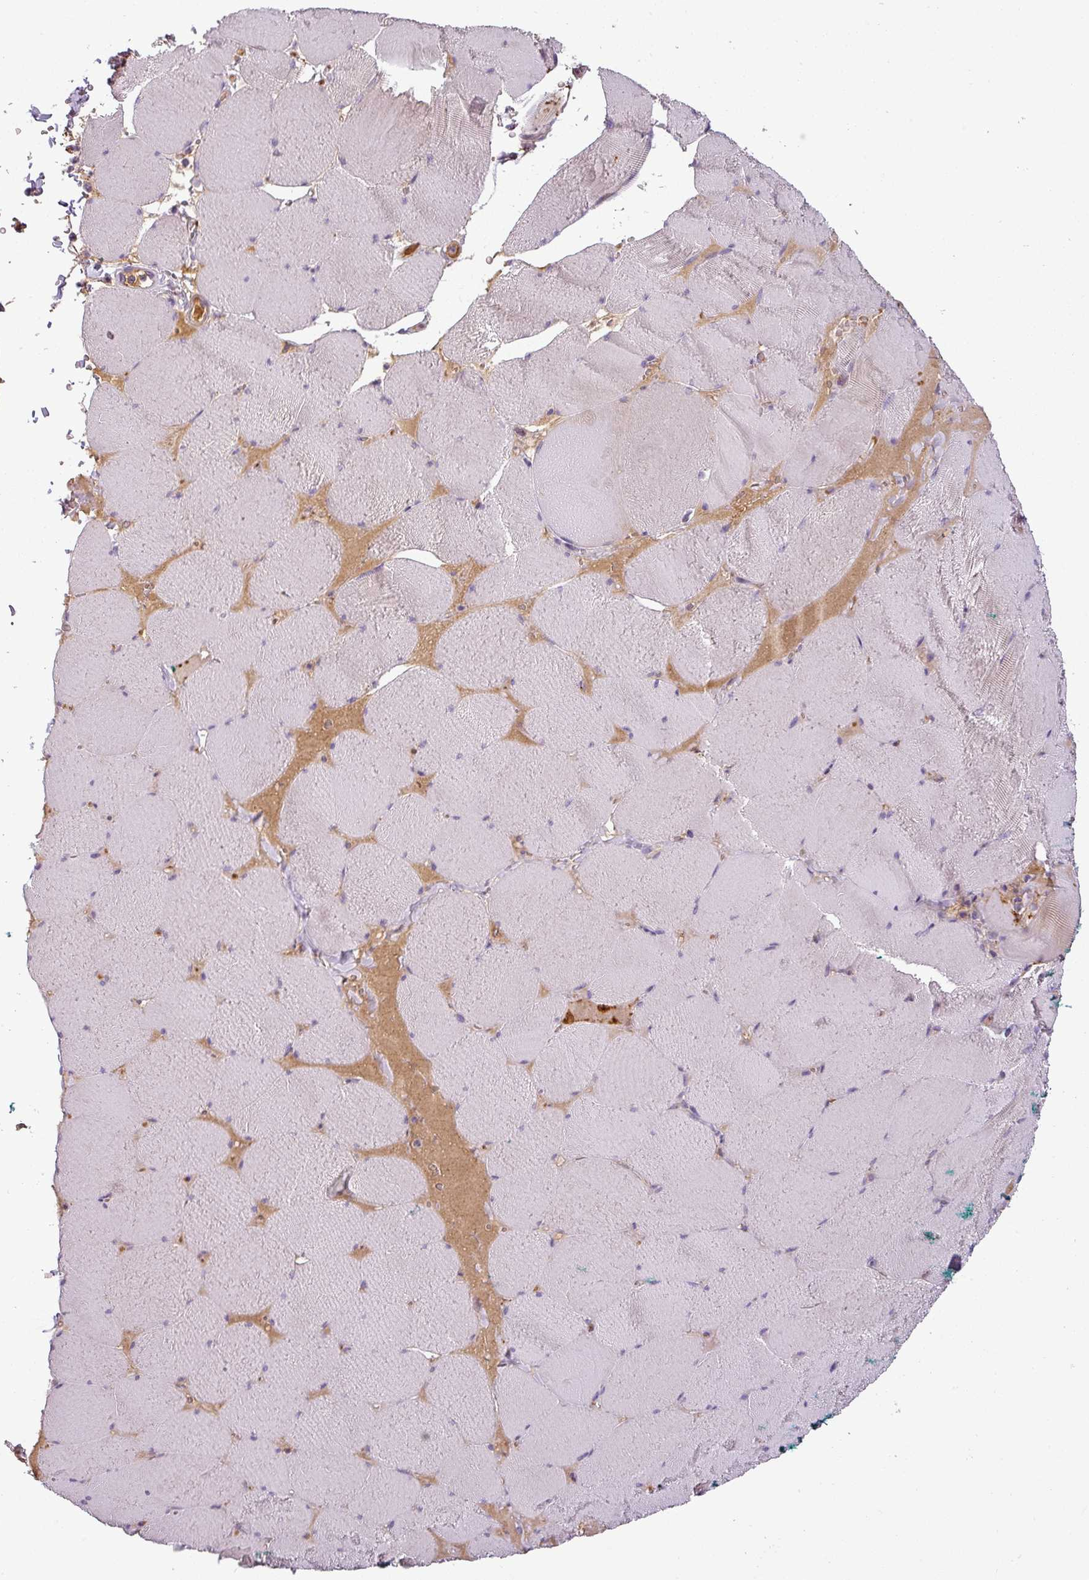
{"staining": {"intensity": "negative", "quantity": "none", "location": "none"}, "tissue": "skeletal muscle", "cell_type": "Myocytes", "image_type": "normal", "snomed": [{"axis": "morphology", "description": "Normal tissue, NOS"}, {"axis": "topography", "description": "Skeletal muscle"}, {"axis": "topography", "description": "Head-Neck"}], "caption": "High power microscopy photomicrograph of an immunohistochemistry (IHC) photomicrograph of unremarkable skeletal muscle, revealing no significant expression in myocytes.", "gene": "APOC1", "patient": {"sex": "male", "age": 66}}